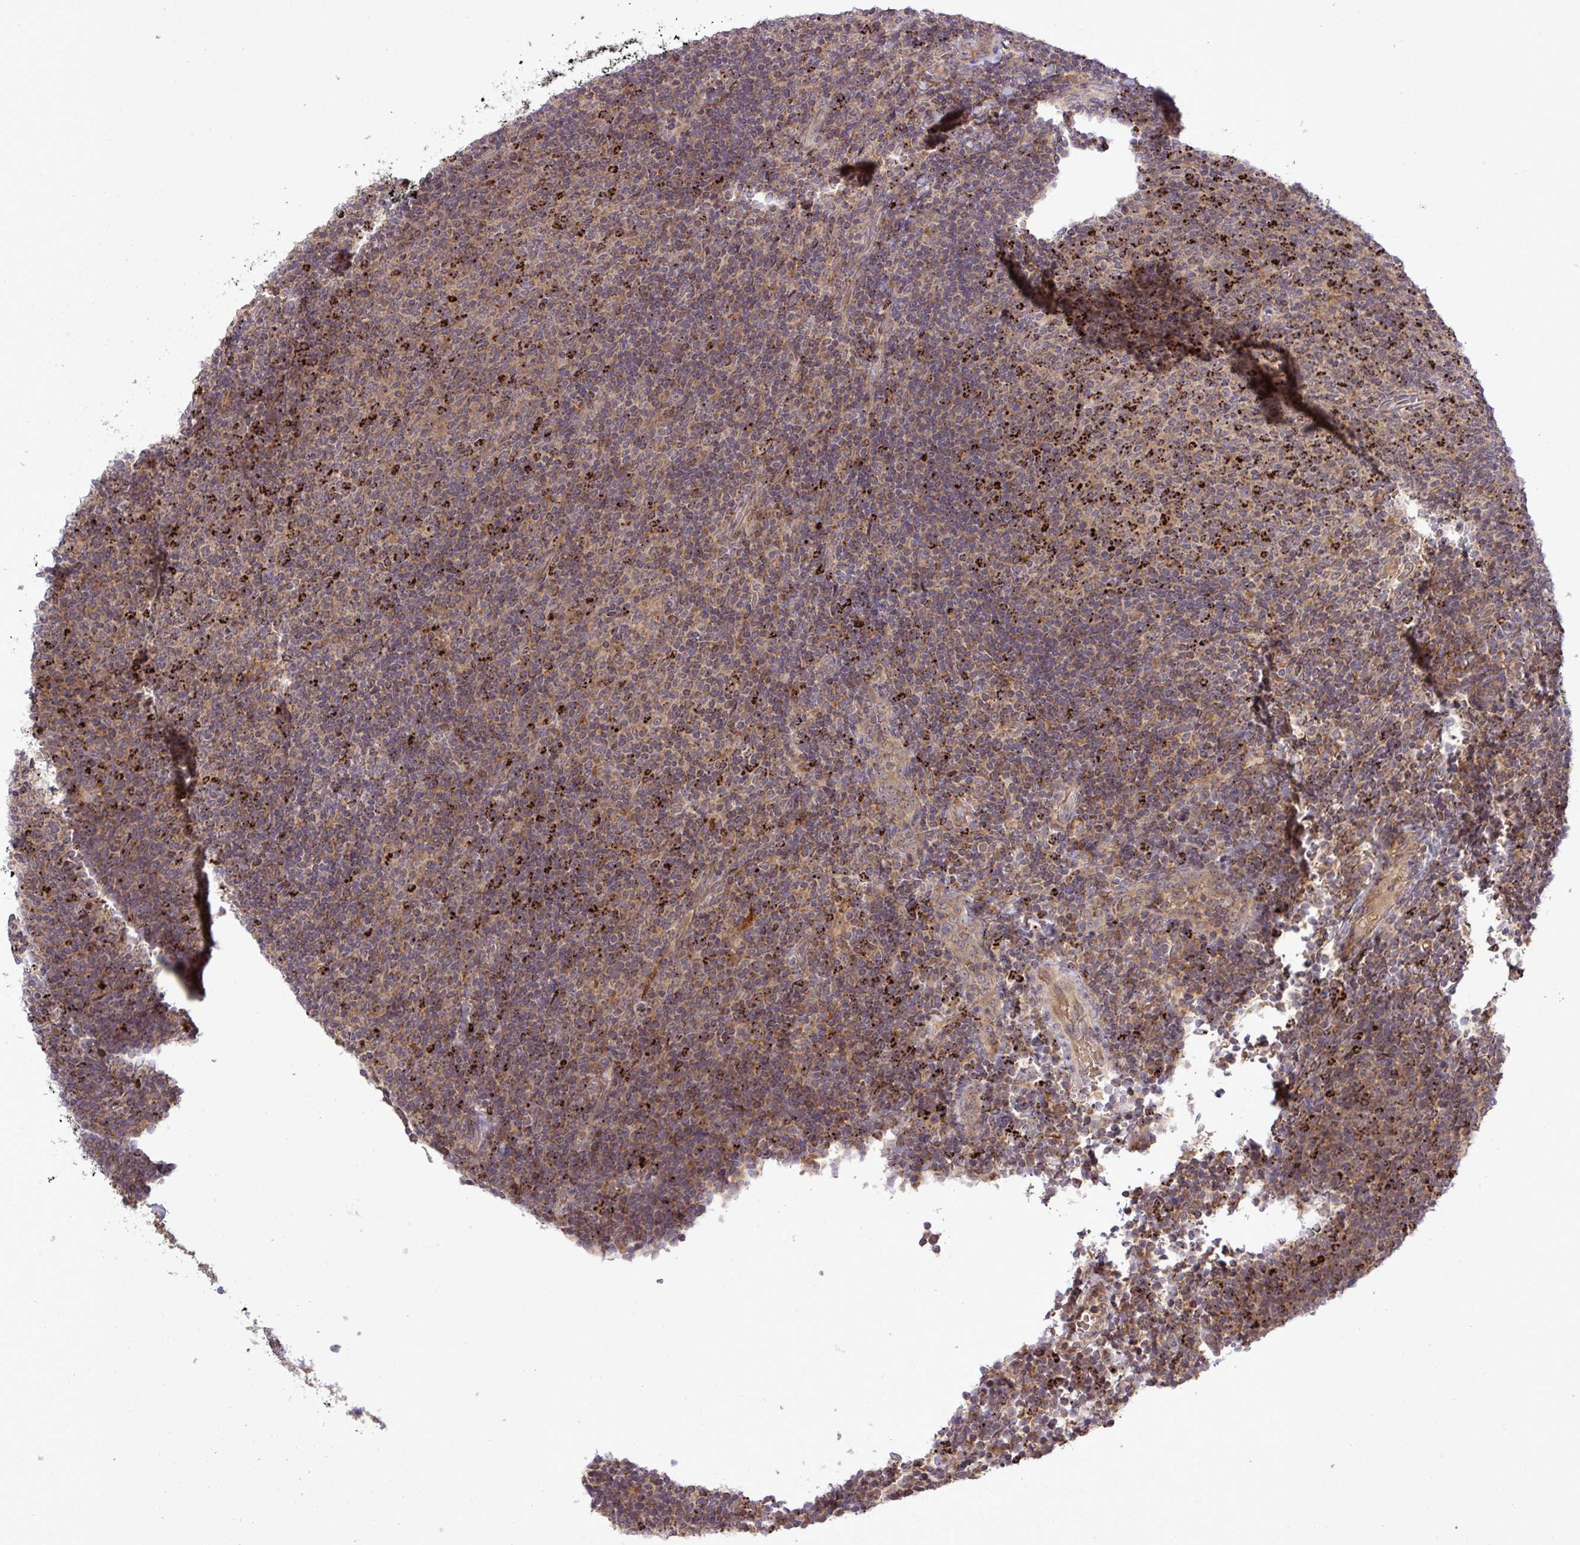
{"staining": {"intensity": "weak", "quantity": ">75%", "location": "cytoplasmic/membranous"}, "tissue": "lymphoma", "cell_type": "Tumor cells", "image_type": "cancer", "snomed": [{"axis": "morphology", "description": "Malignant lymphoma, non-Hodgkin's type, Low grade"}, {"axis": "topography", "description": "Lymph node"}], "caption": "A micrograph of low-grade malignant lymphoma, non-Hodgkin's type stained for a protein demonstrates weak cytoplasmic/membranous brown staining in tumor cells. (IHC, brightfield microscopy, high magnification).", "gene": "SLC9A6", "patient": {"sex": "male", "age": 52}}